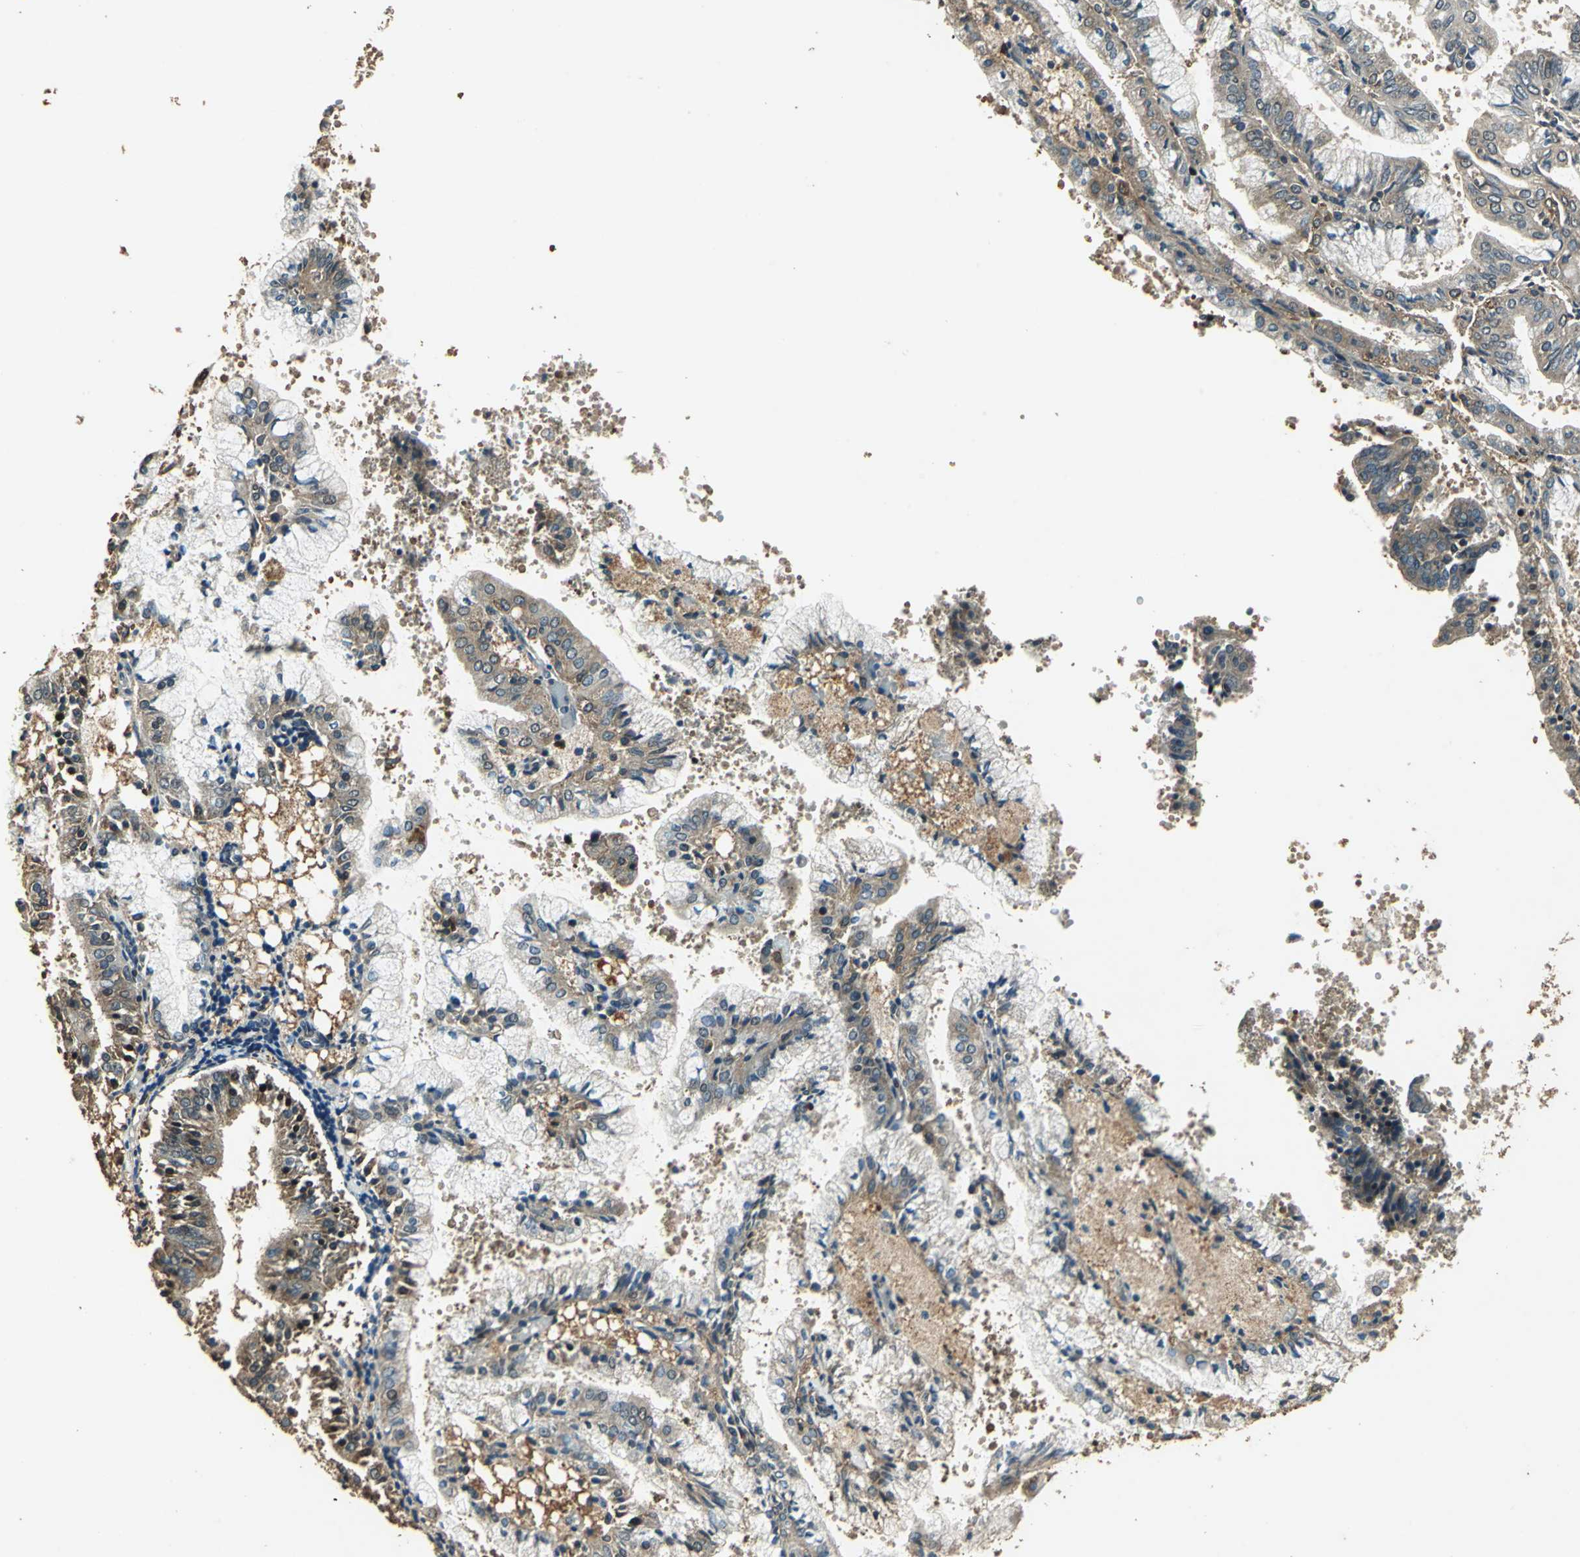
{"staining": {"intensity": "moderate", "quantity": ">75%", "location": "cytoplasmic/membranous"}, "tissue": "endometrial cancer", "cell_type": "Tumor cells", "image_type": "cancer", "snomed": [{"axis": "morphology", "description": "Adenocarcinoma, NOS"}, {"axis": "topography", "description": "Endometrium"}], "caption": "The immunohistochemical stain labels moderate cytoplasmic/membranous expression in tumor cells of endometrial cancer (adenocarcinoma) tissue.", "gene": "TMPRSS4", "patient": {"sex": "female", "age": 63}}